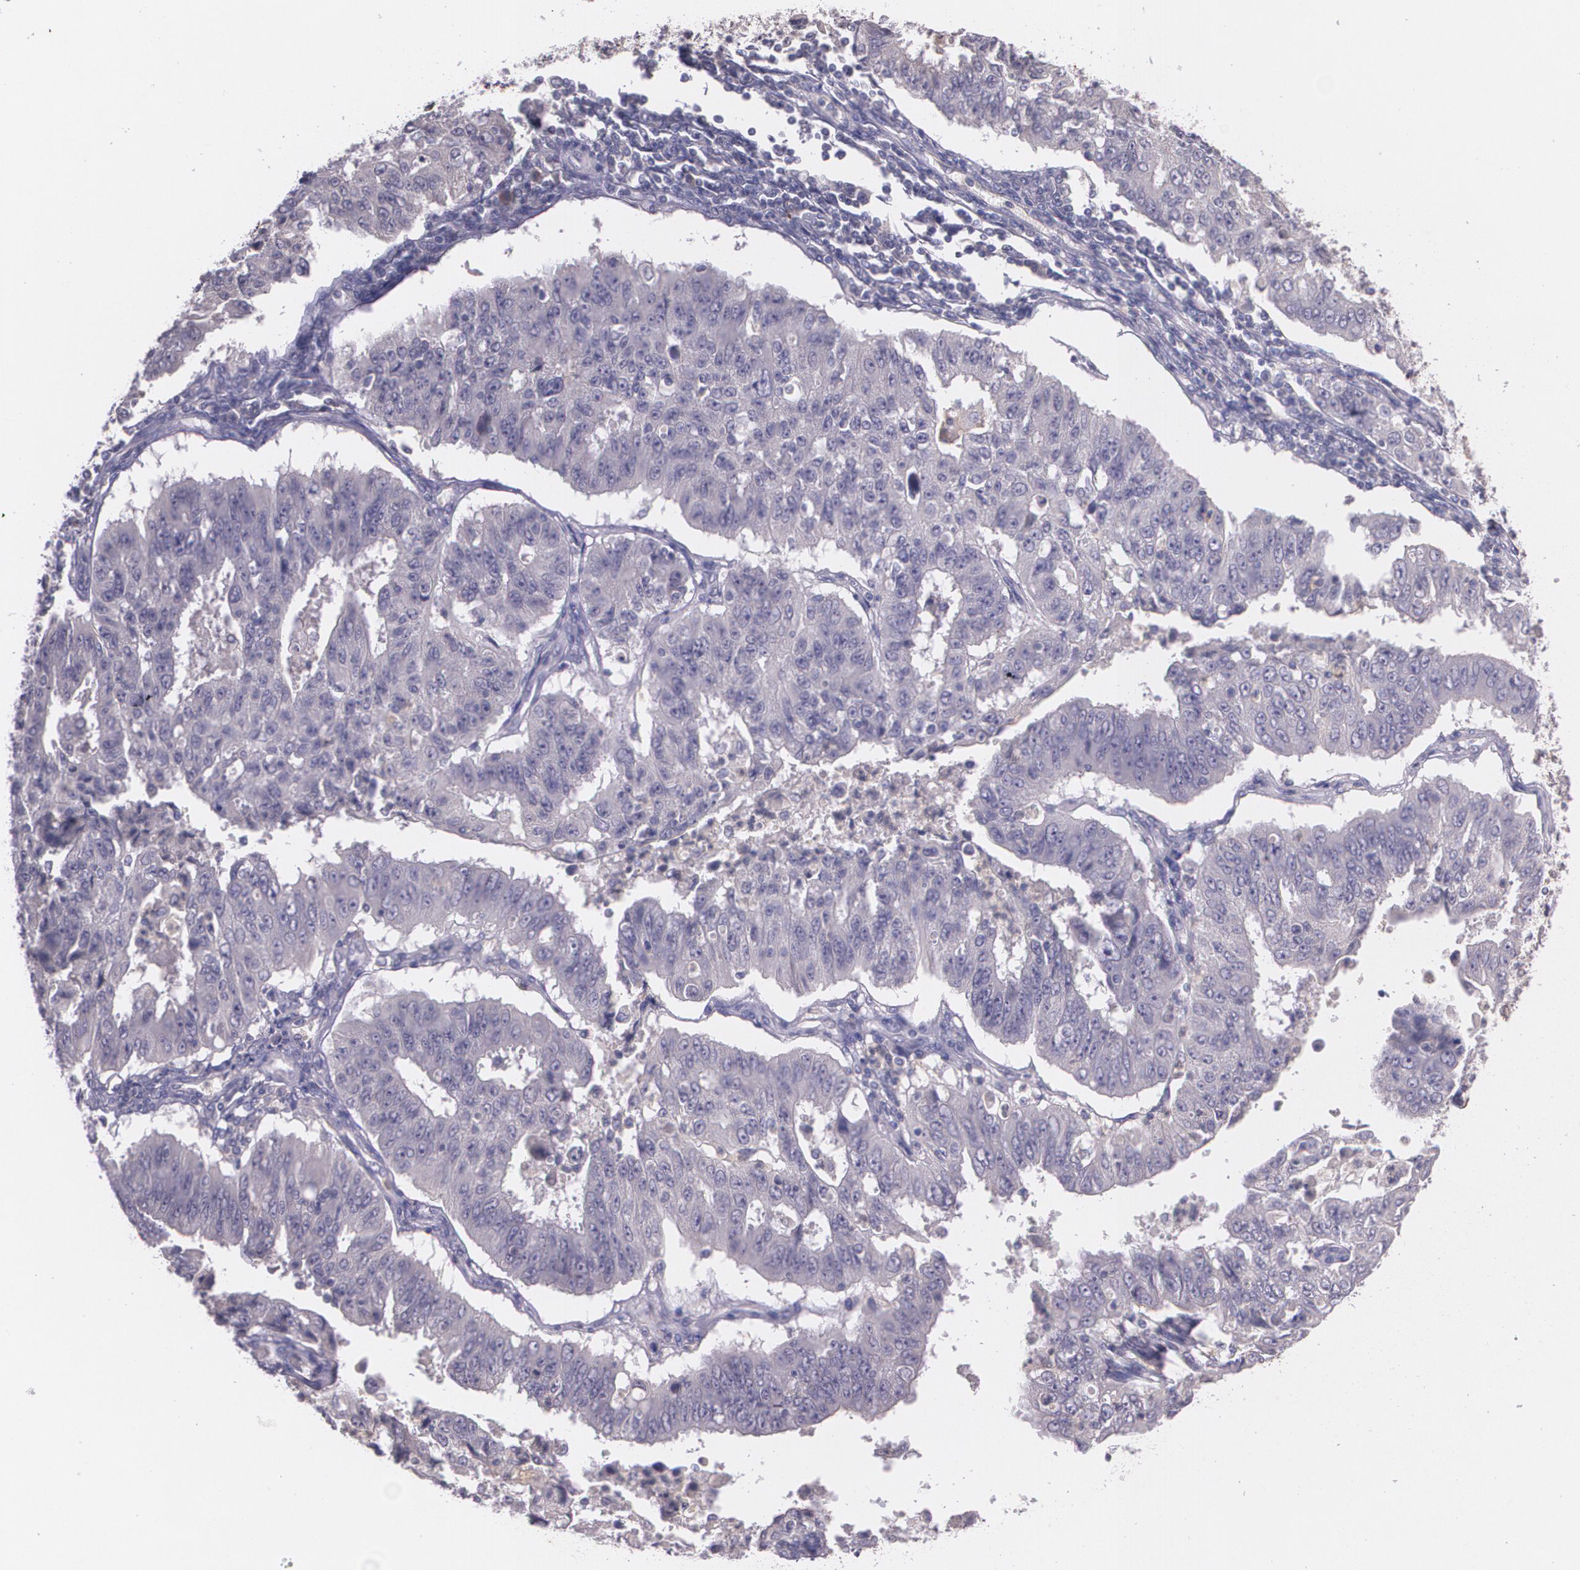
{"staining": {"intensity": "weak", "quantity": ">75%", "location": "cytoplasmic/membranous"}, "tissue": "endometrial cancer", "cell_type": "Tumor cells", "image_type": "cancer", "snomed": [{"axis": "morphology", "description": "Adenocarcinoma, NOS"}, {"axis": "topography", "description": "Endometrium"}], "caption": "Immunohistochemical staining of human adenocarcinoma (endometrial) demonstrates low levels of weak cytoplasmic/membranous positivity in approximately >75% of tumor cells.", "gene": "TM4SF1", "patient": {"sex": "female", "age": 42}}